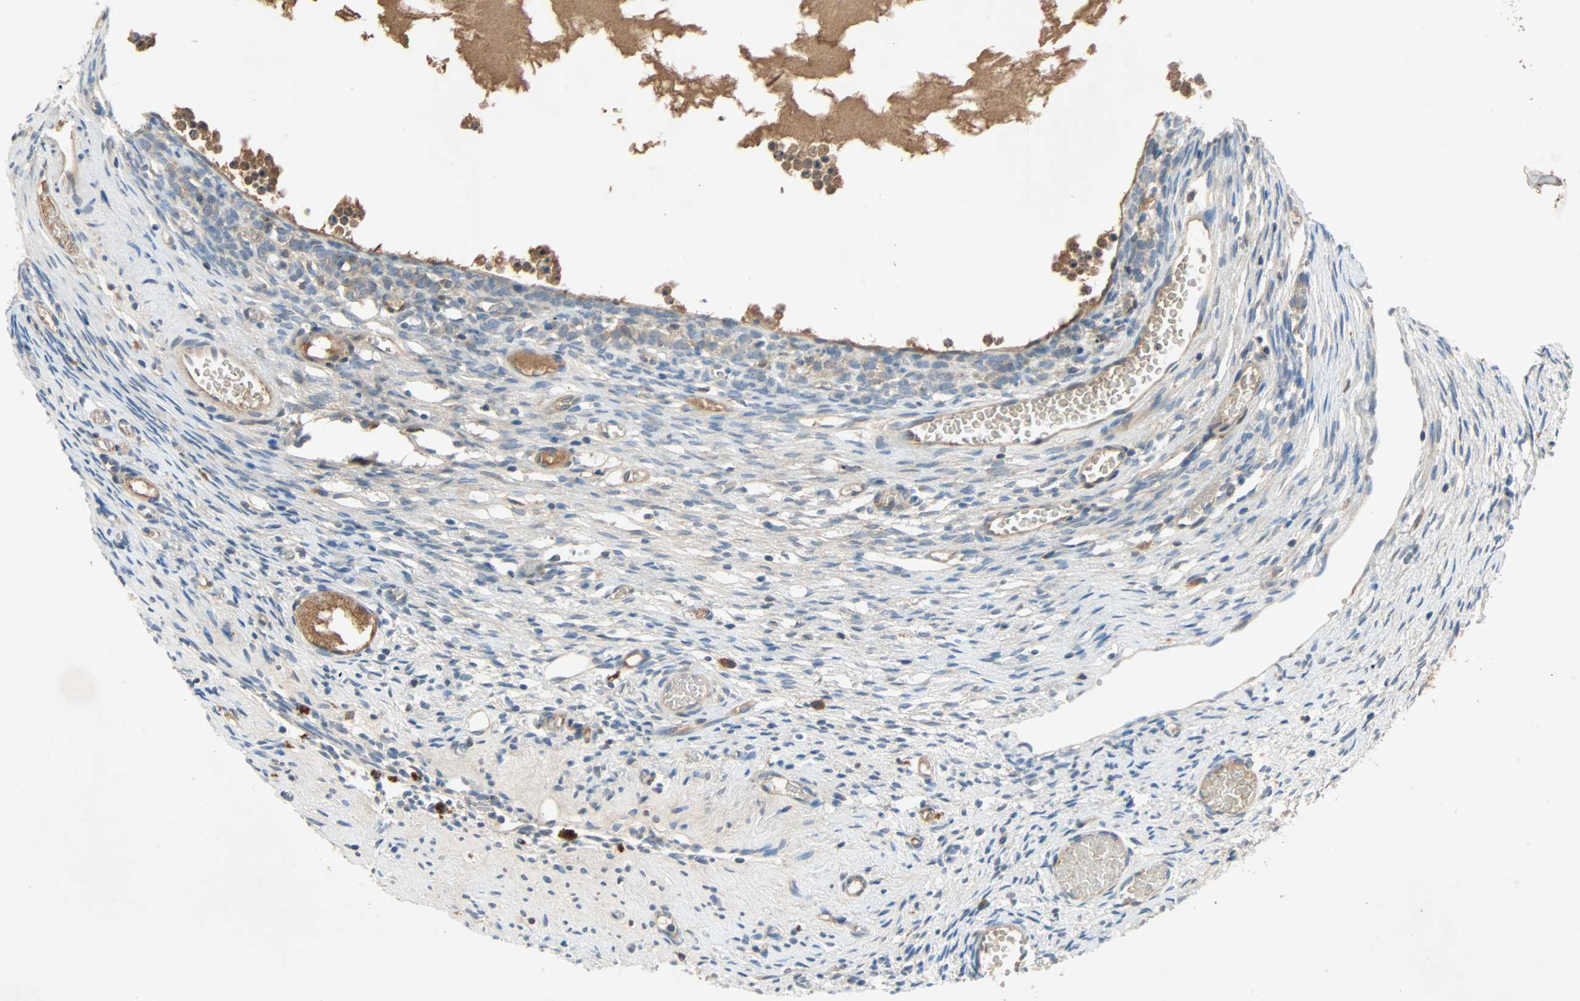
{"staining": {"intensity": "weak", "quantity": ">75%", "location": "cytoplasmic/membranous"}, "tissue": "ovary", "cell_type": "Ovarian stroma cells", "image_type": "normal", "snomed": [{"axis": "morphology", "description": "Normal tissue, NOS"}, {"axis": "topography", "description": "Ovary"}], "caption": "Human ovary stained for a protein (brown) reveals weak cytoplasmic/membranous positive expression in approximately >75% of ovarian stroma cells.", "gene": "XYLT1", "patient": {"sex": "female", "age": 35}}